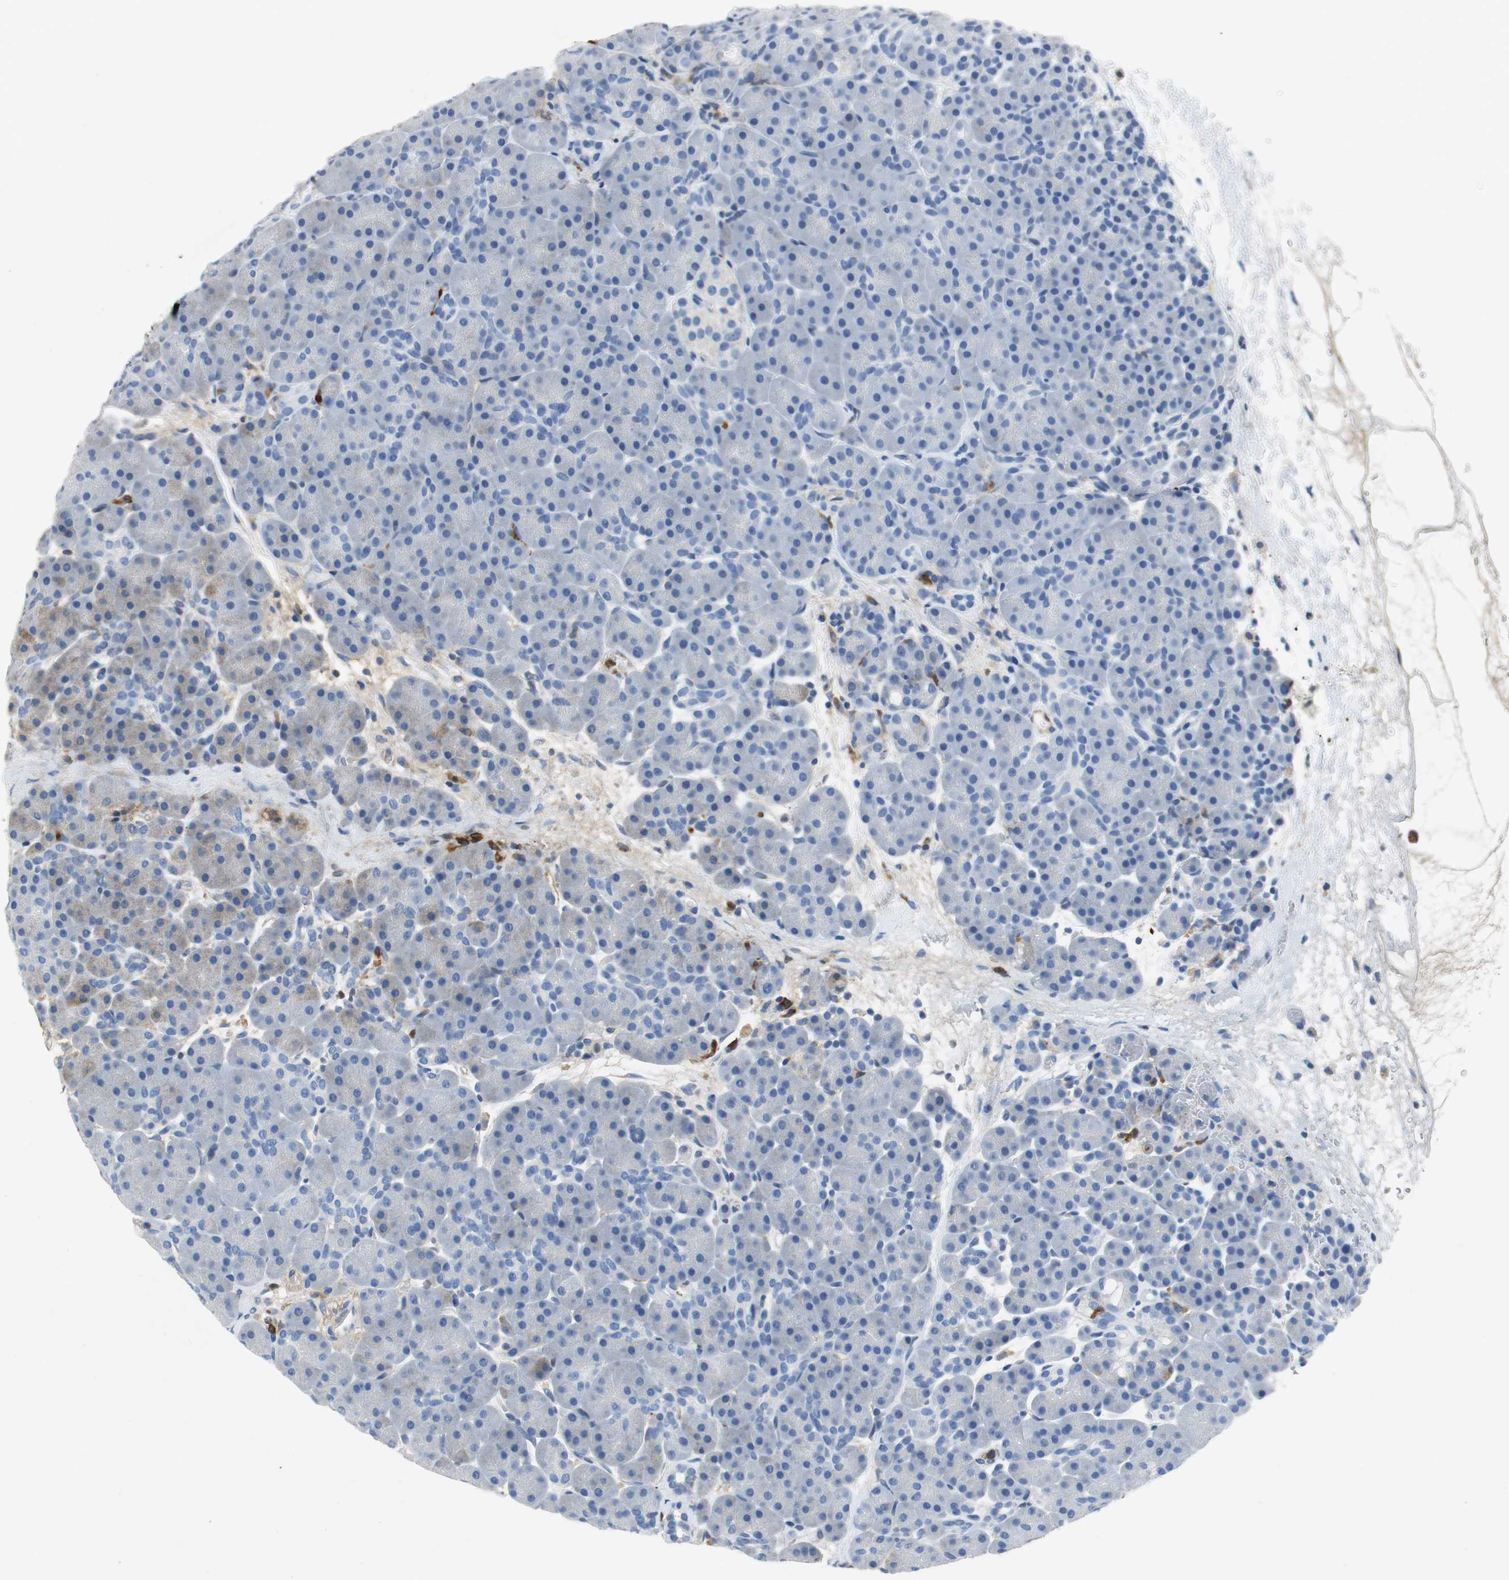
{"staining": {"intensity": "negative", "quantity": "none", "location": "none"}, "tissue": "pancreas", "cell_type": "Exocrine glandular cells", "image_type": "normal", "snomed": [{"axis": "morphology", "description": "Normal tissue, NOS"}, {"axis": "topography", "description": "Pancreas"}], "caption": "Immunohistochemistry histopathology image of normal human pancreas stained for a protein (brown), which shows no staining in exocrine glandular cells. (Brightfield microscopy of DAB immunohistochemistry at high magnification).", "gene": "ORM1", "patient": {"sex": "male", "age": 66}}